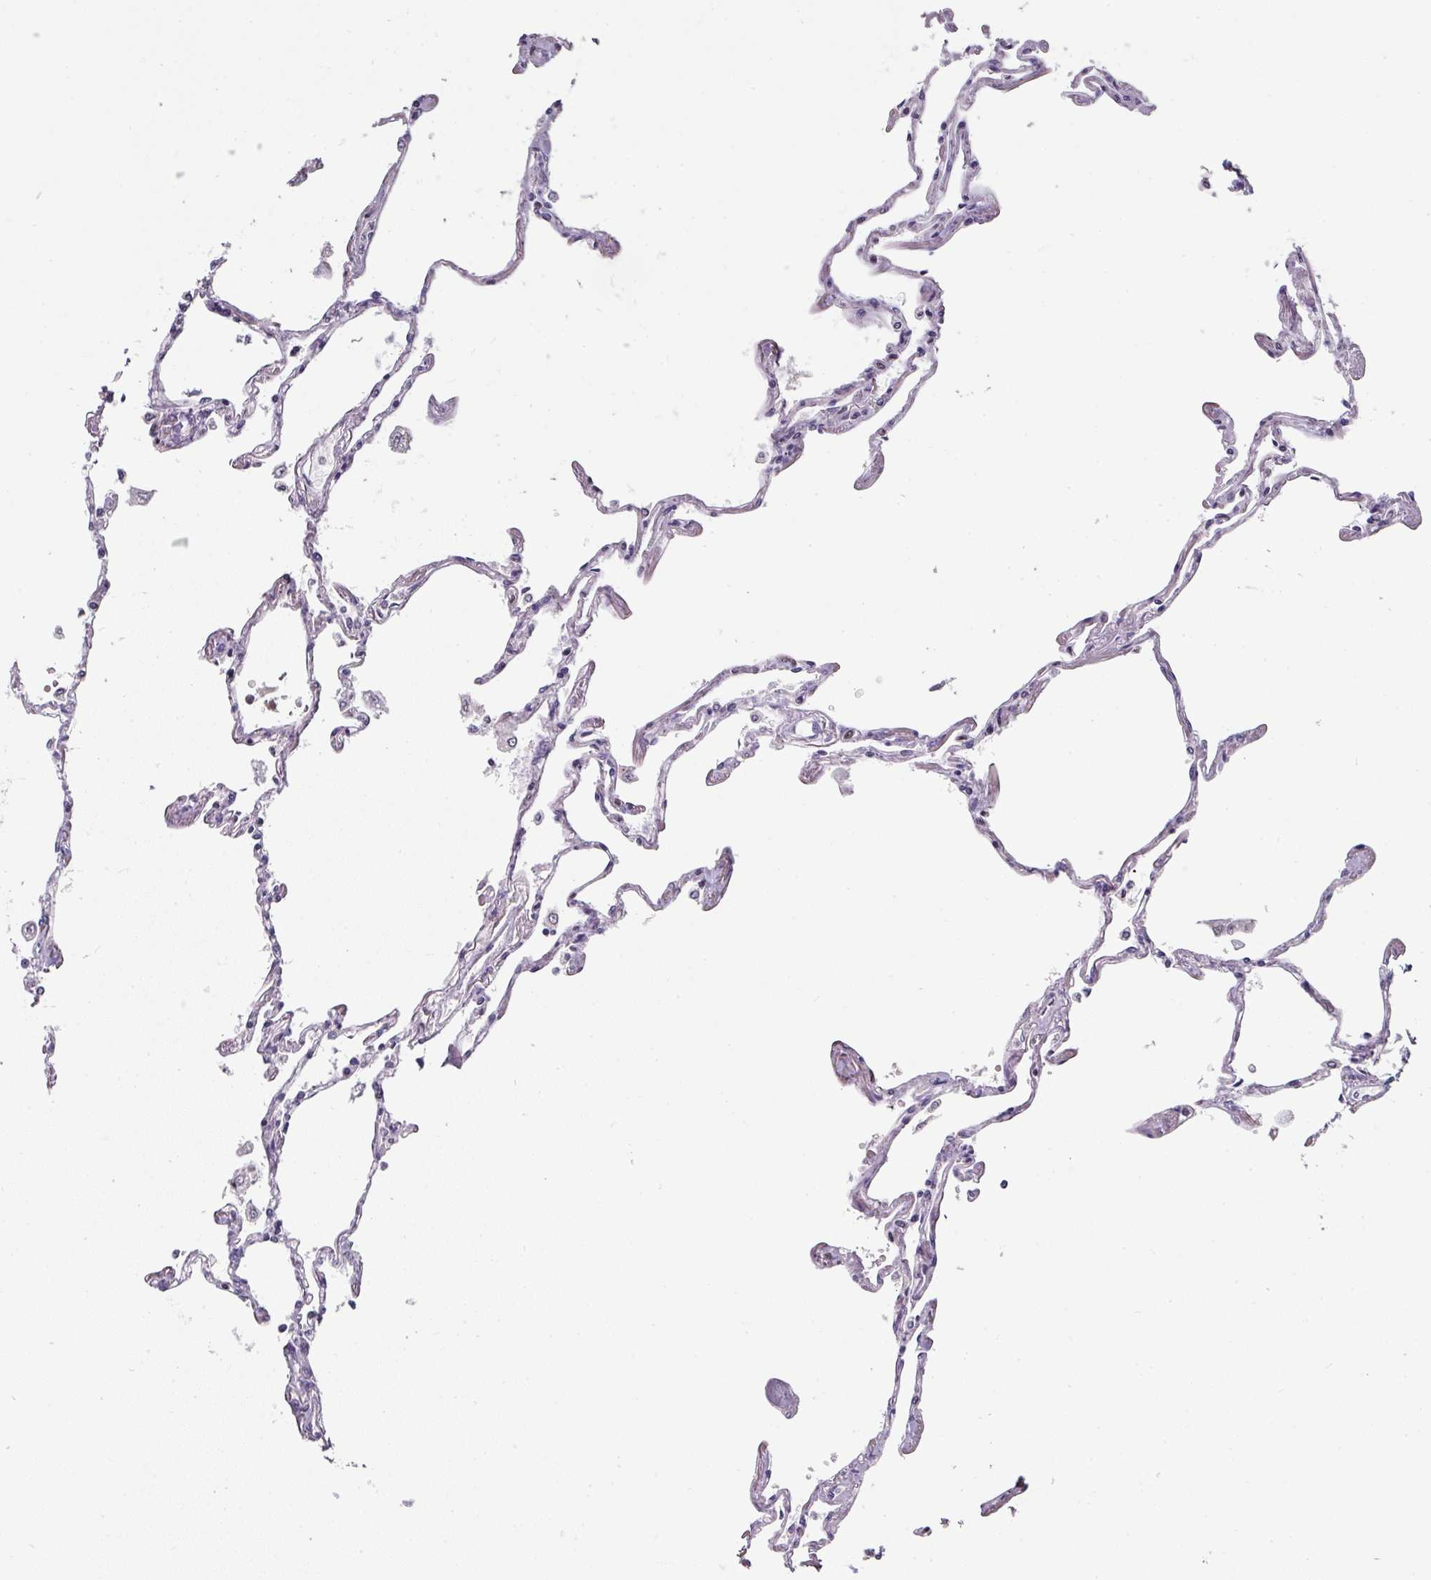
{"staining": {"intensity": "moderate", "quantity": "<25%", "location": "nuclear"}, "tissue": "lung", "cell_type": "Alveolar cells", "image_type": "normal", "snomed": [{"axis": "morphology", "description": "Normal tissue, NOS"}, {"axis": "topography", "description": "Lung"}], "caption": "The photomicrograph reveals immunohistochemical staining of normal lung. There is moderate nuclear expression is seen in approximately <25% of alveolar cells.", "gene": "ENSG00000283782", "patient": {"sex": "female", "age": 67}}